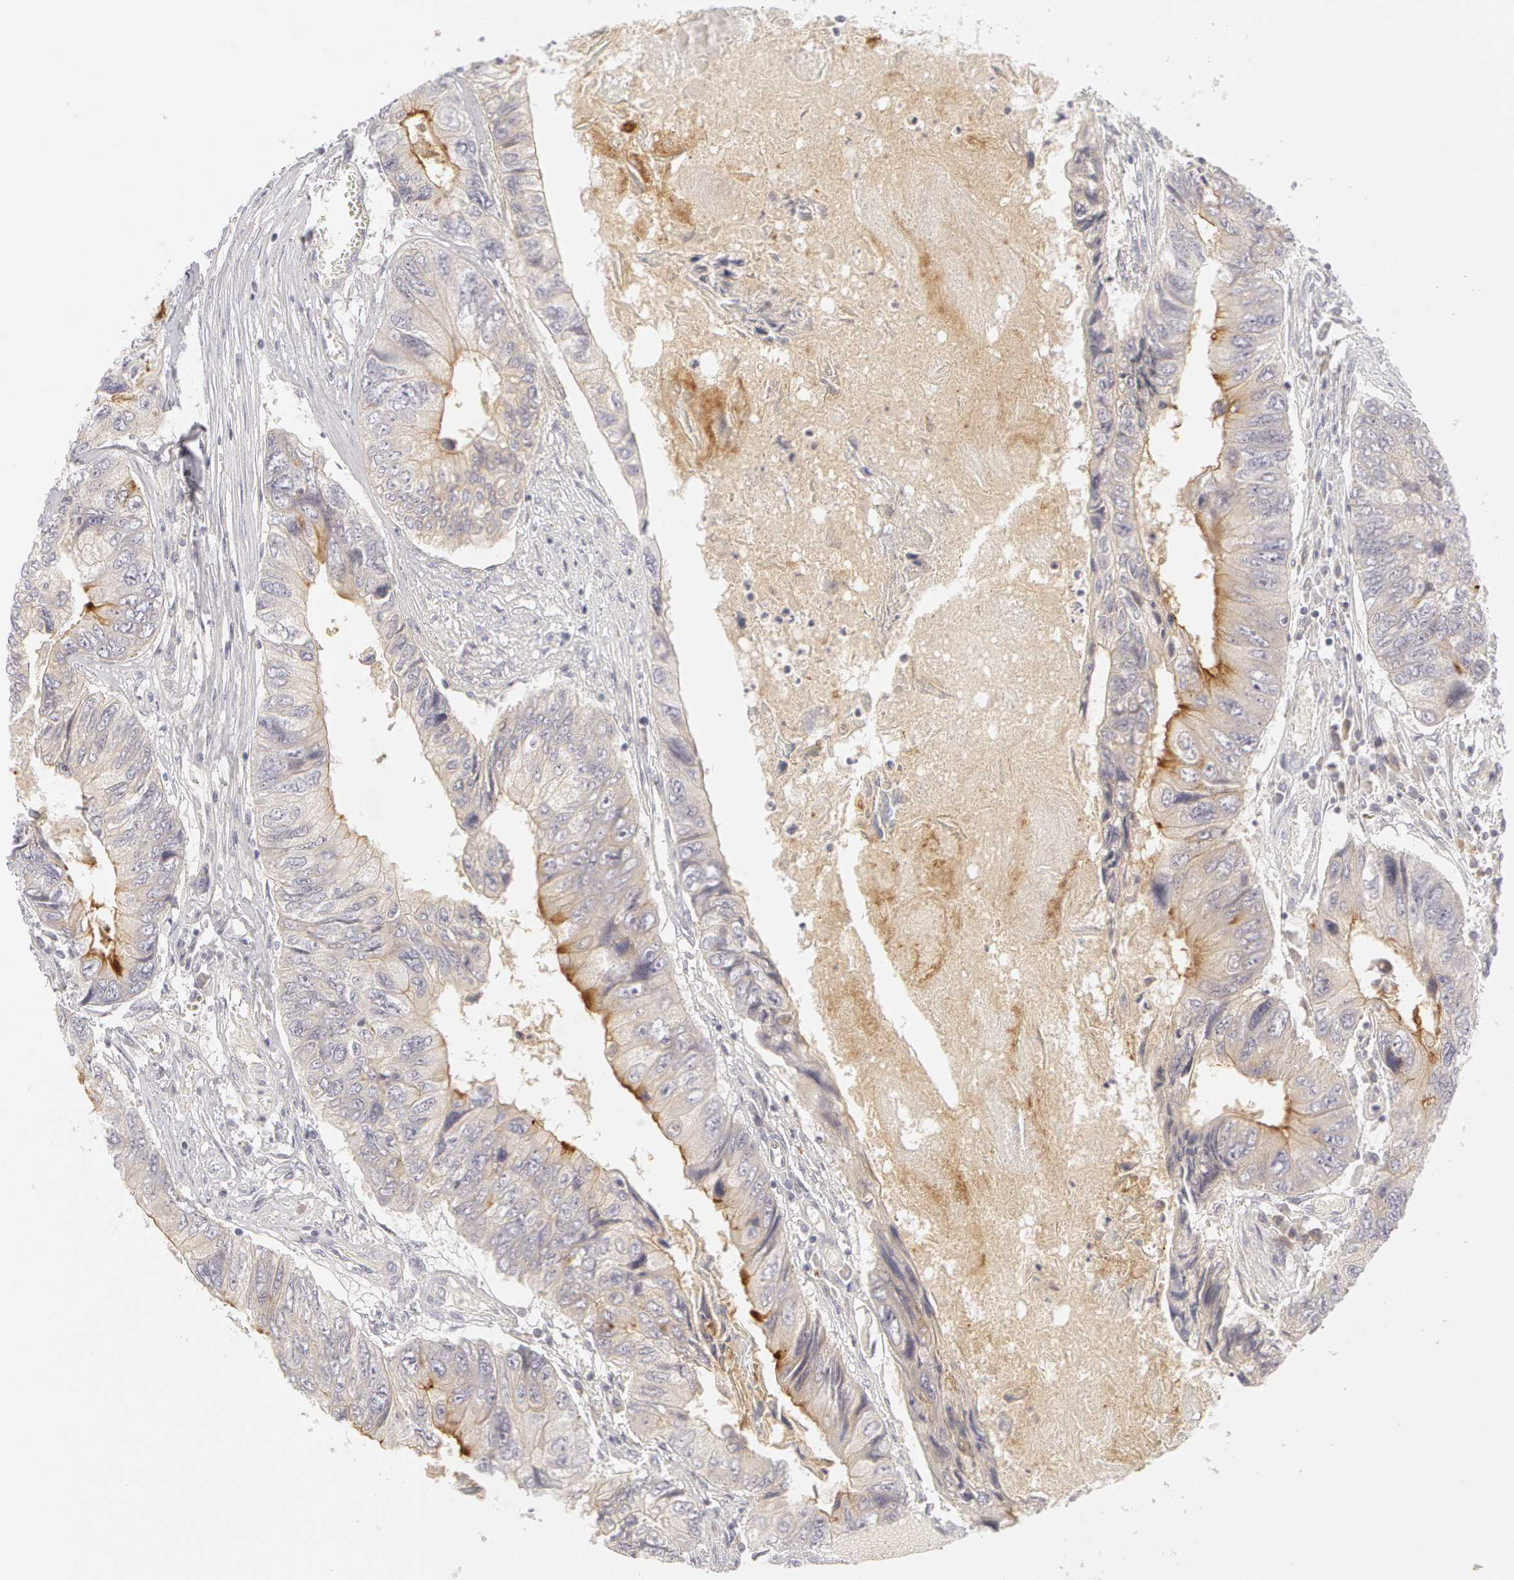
{"staining": {"intensity": "moderate", "quantity": "25%-75%", "location": "cytoplasmic/membranous"}, "tissue": "colorectal cancer", "cell_type": "Tumor cells", "image_type": "cancer", "snomed": [{"axis": "morphology", "description": "Adenocarcinoma, NOS"}, {"axis": "topography", "description": "Rectum"}], "caption": "Protein expression analysis of adenocarcinoma (colorectal) displays moderate cytoplasmic/membranous expression in approximately 25%-75% of tumor cells. (brown staining indicates protein expression, while blue staining denotes nuclei).", "gene": "ABCB1", "patient": {"sex": "female", "age": 82}}